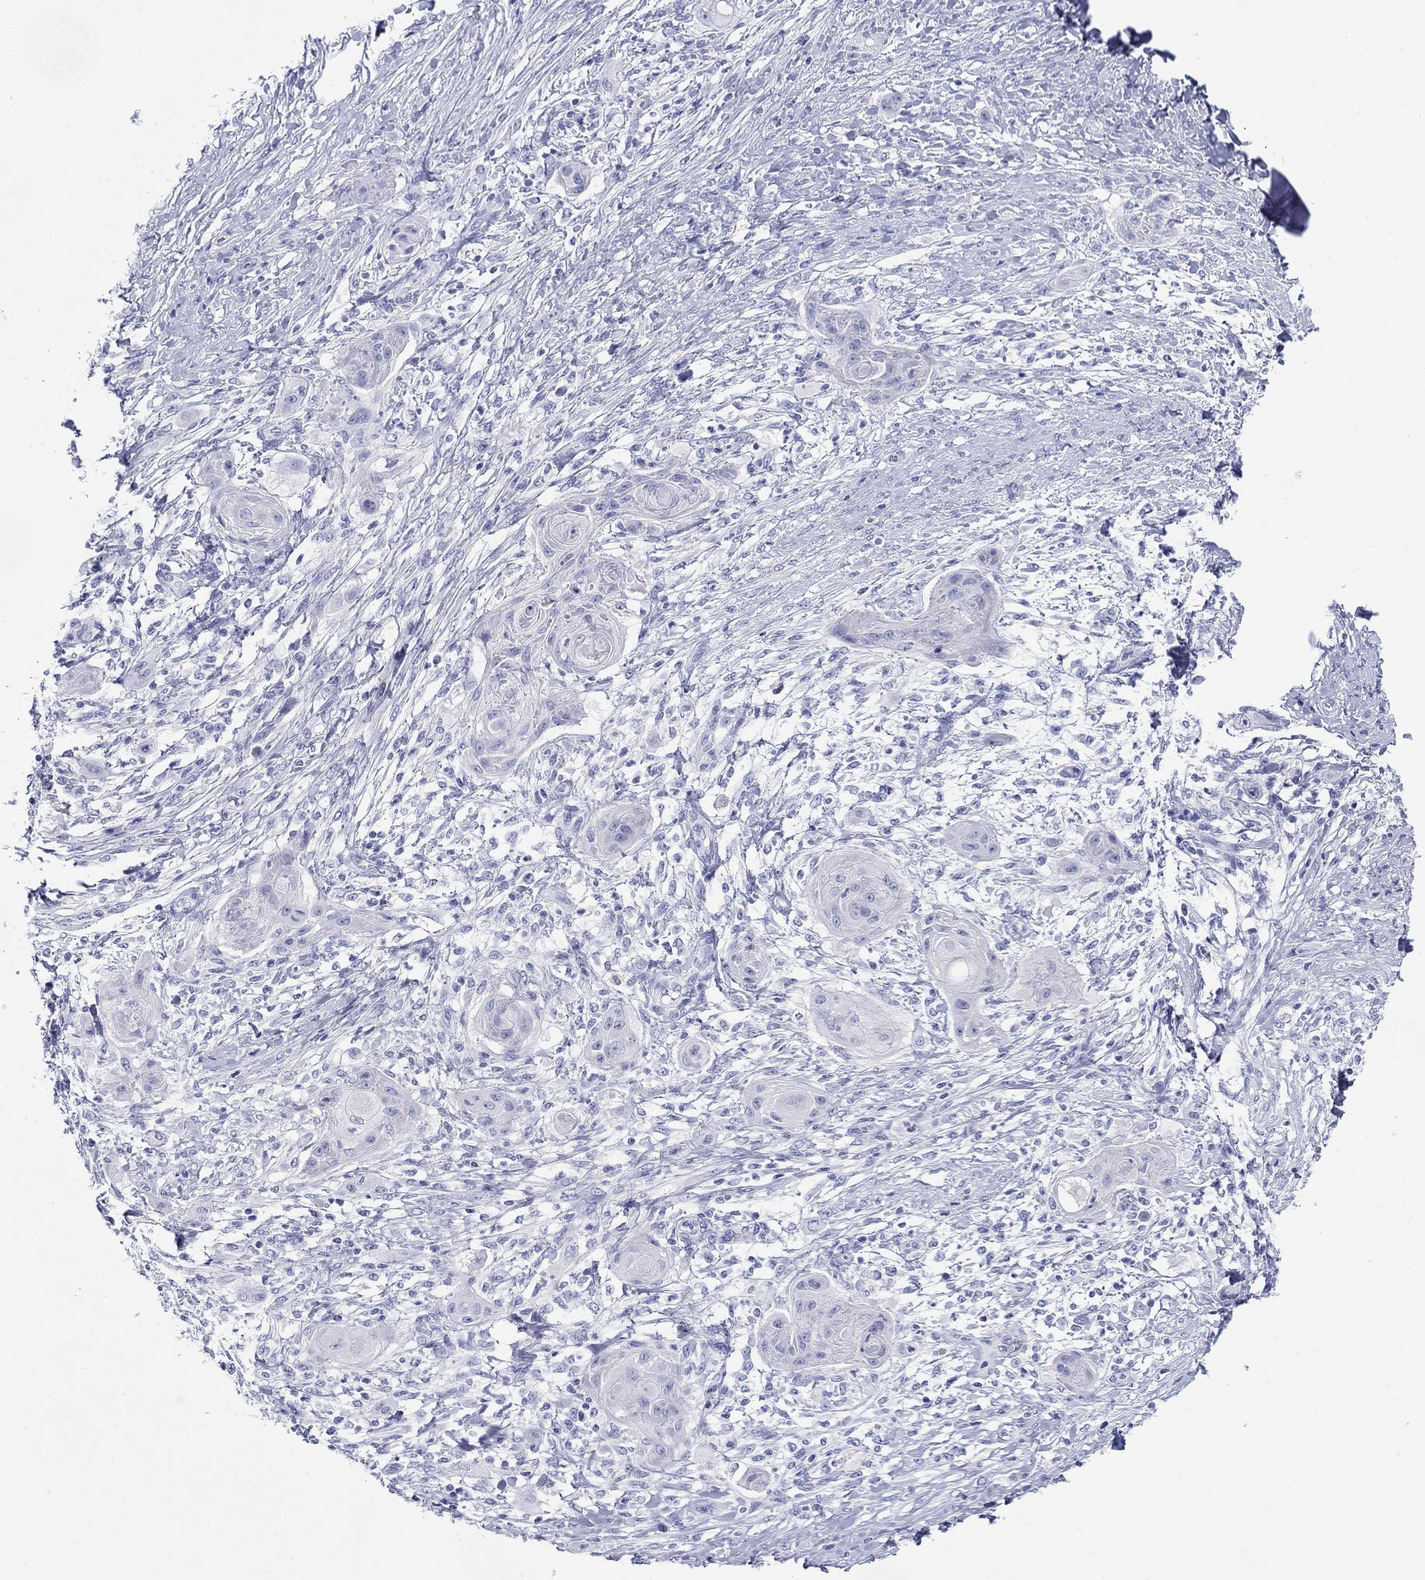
{"staining": {"intensity": "negative", "quantity": "none", "location": "none"}, "tissue": "skin cancer", "cell_type": "Tumor cells", "image_type": "cancer", "snomed": [{"axis": "morphology", "description": "Squamous cell carcinoma, NOS"}, {"axis": "topography", "description": "Skin"}], "caption": "A histopathology image of human skin squamous cell carcinoma is negative for staining in tumor cells. (DAB IHC, high magnification).", "gene": "LAMP5", "patient": {"sex": "male", "age": 62}}